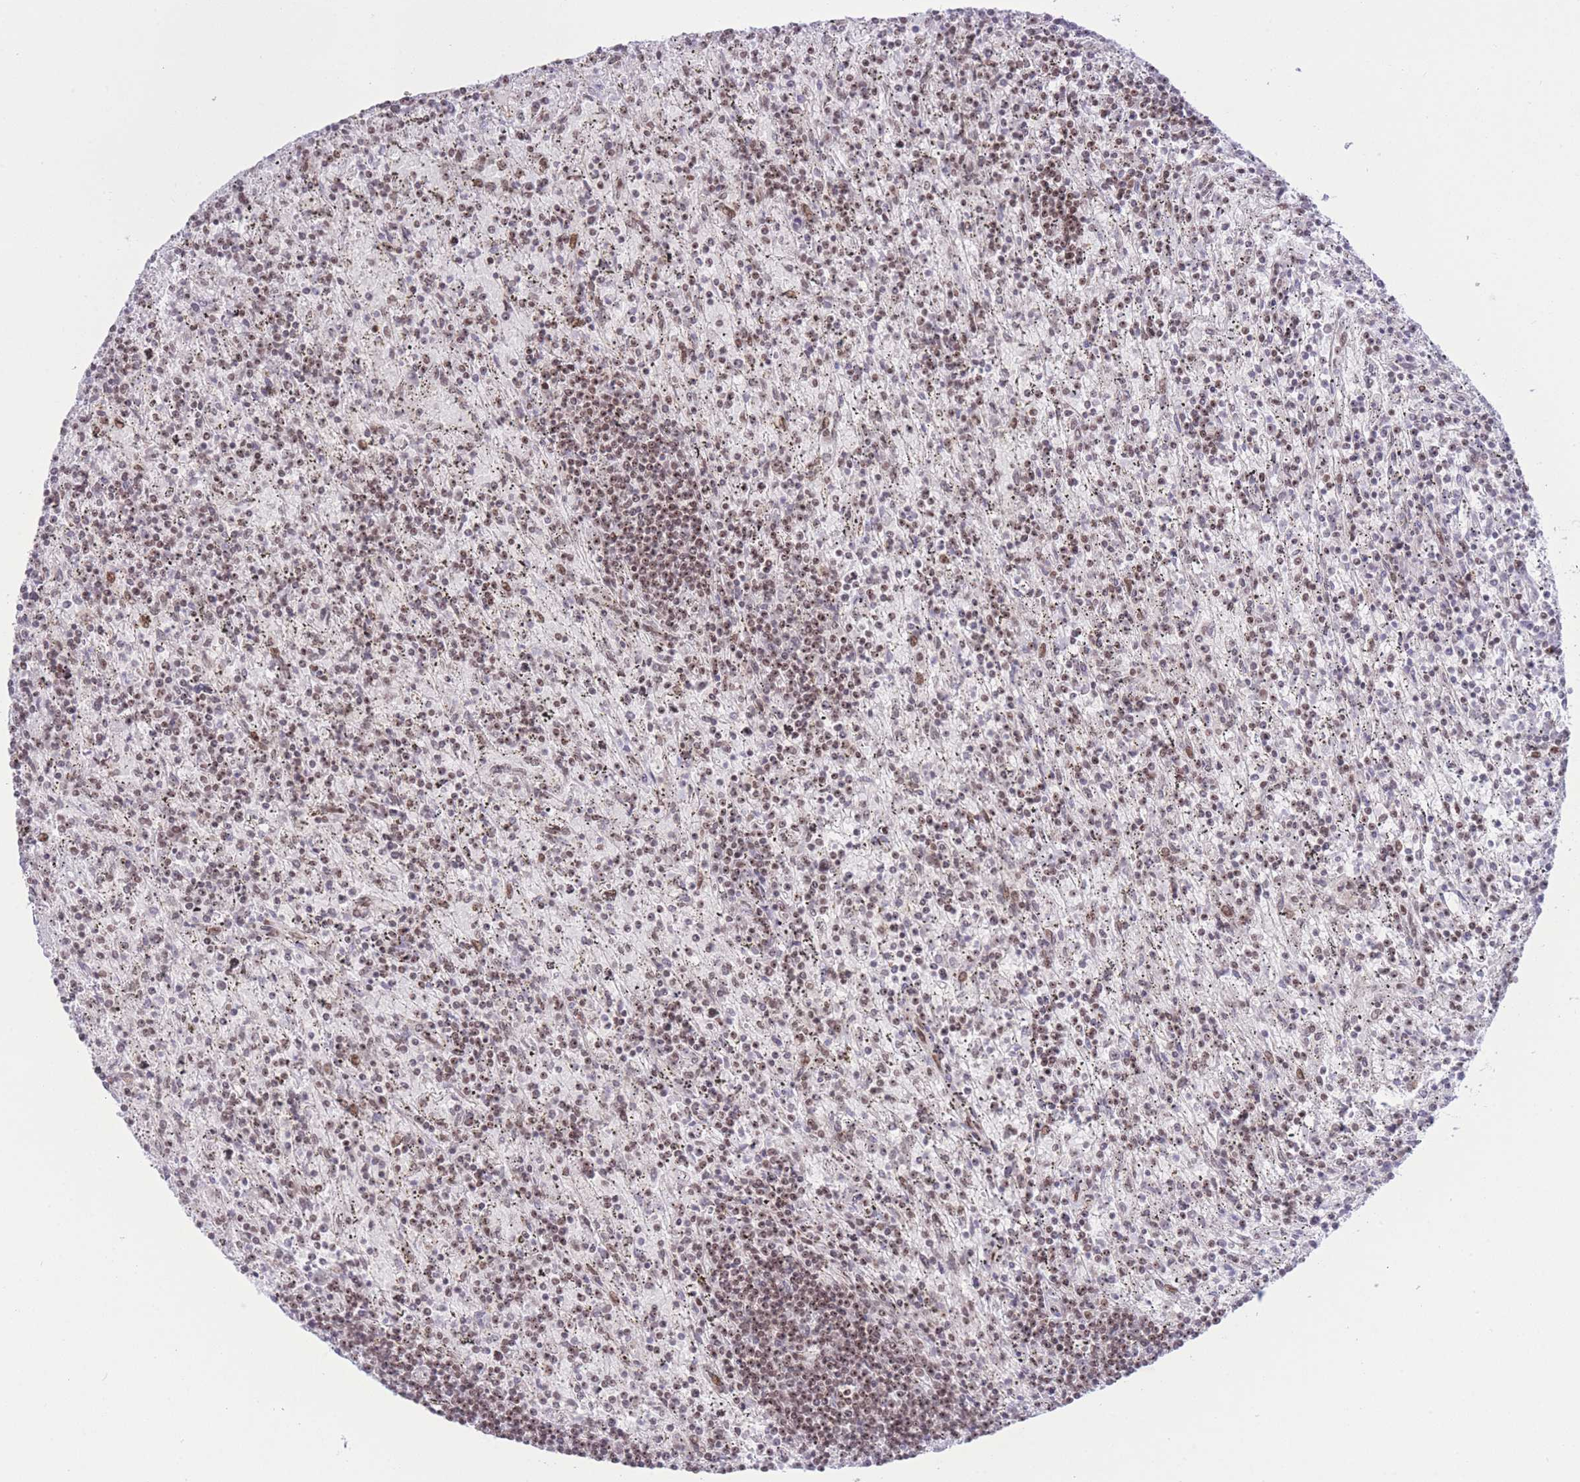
{"staining": {"intensity": "moderate", "quantity": "25%-75%", "location": "nuclear"}, "tissue": "lymphoma", "cell_type": "Tumor cells", "image_type": "cancer", "snomed": [{"axis": "morphology", "description": "Malignant lymphoma, non-Hodgkin's type, Low grade"}, {"axis": "topography", "description": "Spleen"}], "caption": "Immunohistochemical staining of lymphoma displays medium levels of moderate nuclear expression in approximately 25%-75% of tumor cells. (Stains: DAB (3,3'-diaminobenzidine) in brown, nuclei in blue, Microscopy: brightfield microscopy at high magnification).", "gene": "PCIF1", "patient": {"sex": "male", "age": 76}}